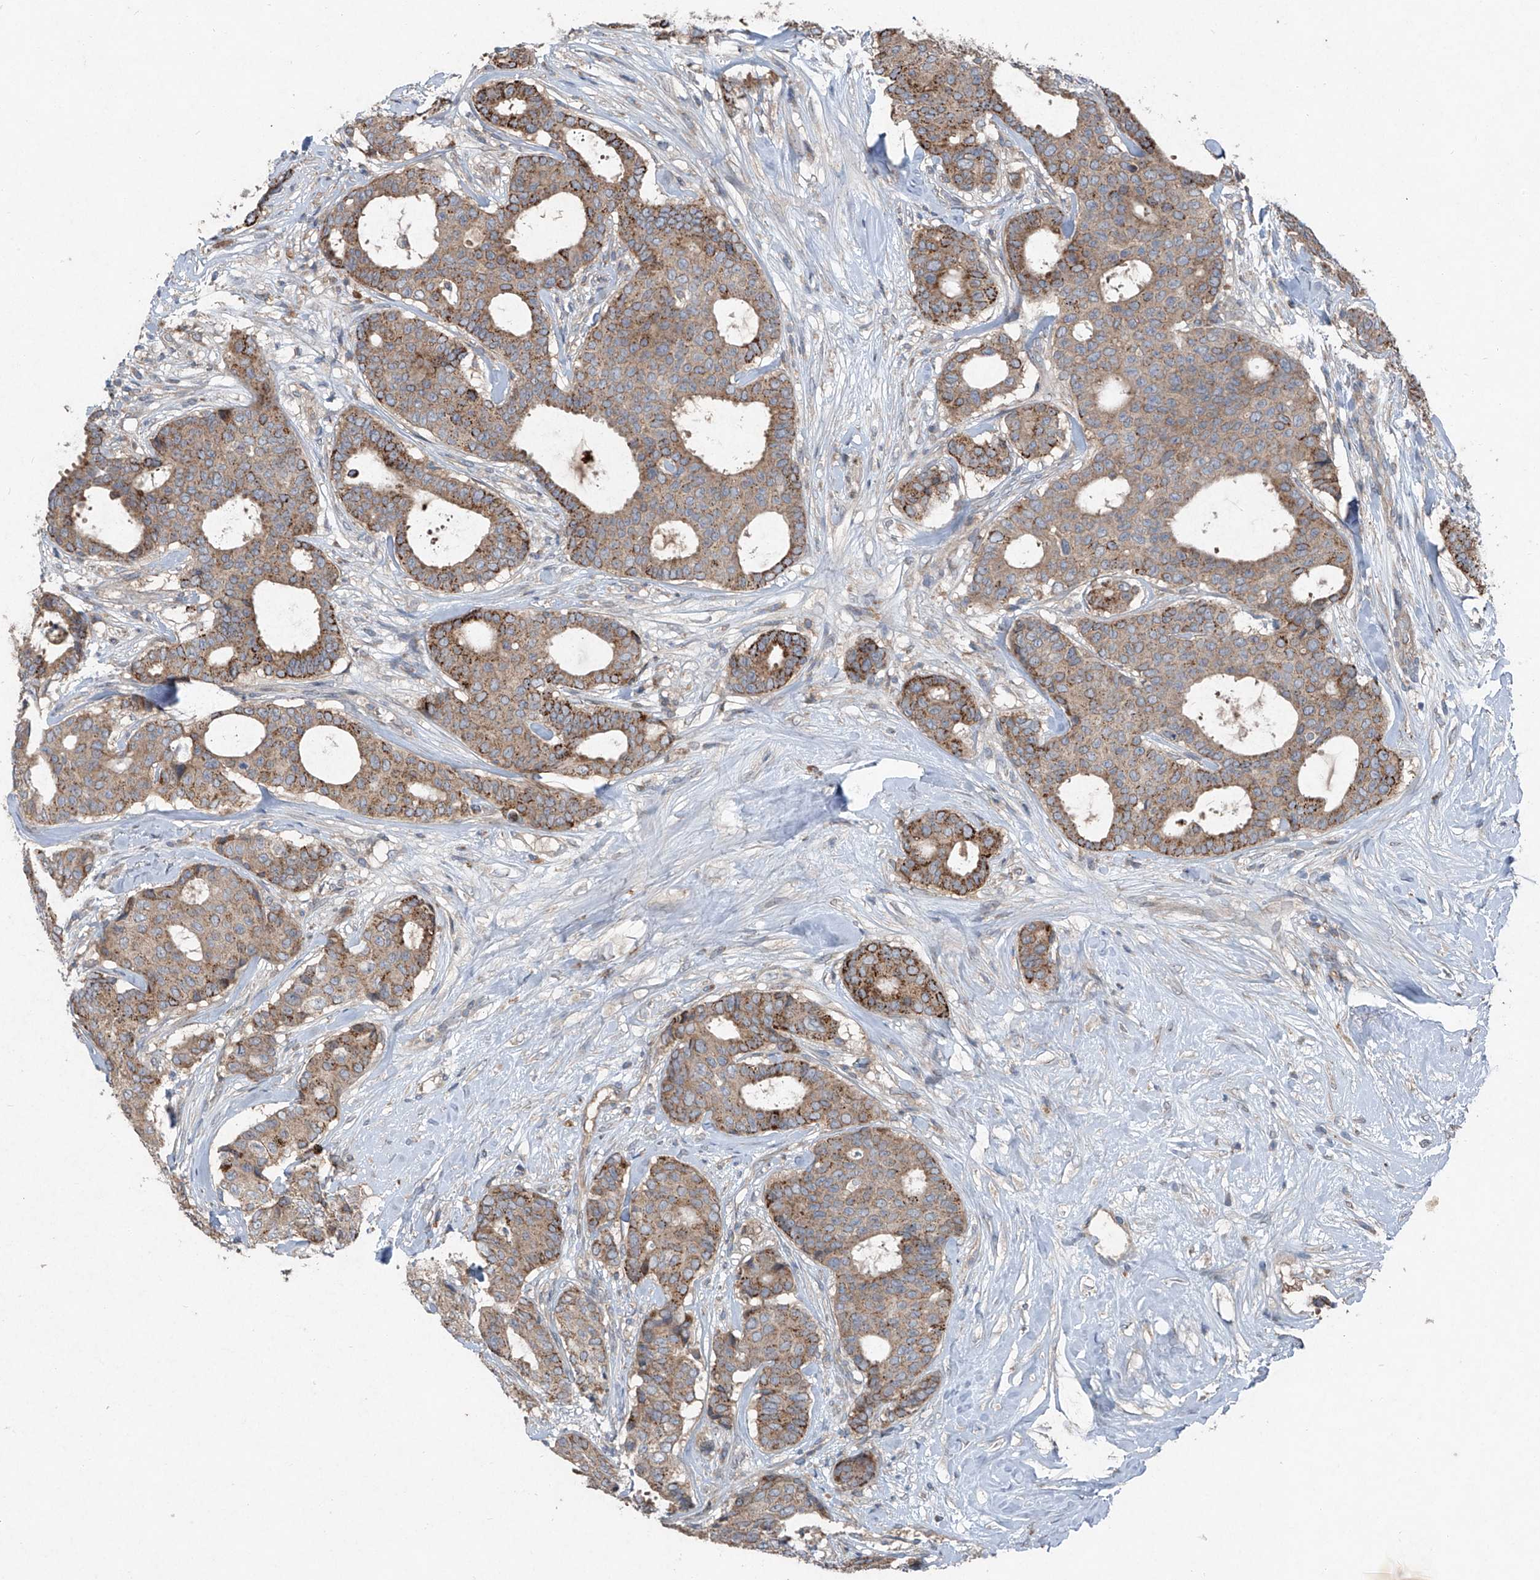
{"staining": {"intensity": "moderate", "quantity": ">75%", "location": "cytoplasmic/membranous"}, "tissue": "breast cancer", "cell_type": "Tumor cells", "image_type": "cancer", "snomed": [{"axis": "morphology", "description": "Duct carcinoma"}, {"axis": "topography", "description": "Breast"}], "caption": "Breast cancer (infiltrating ductal carcinoma) was stained to show a protein in brown. There is medium levels of moderate cytoplasmic/membranous expression in approximately >75% of tumor cells.", "gene": "FOXRED2", "patient": {"sex": "female", "age": 75}}